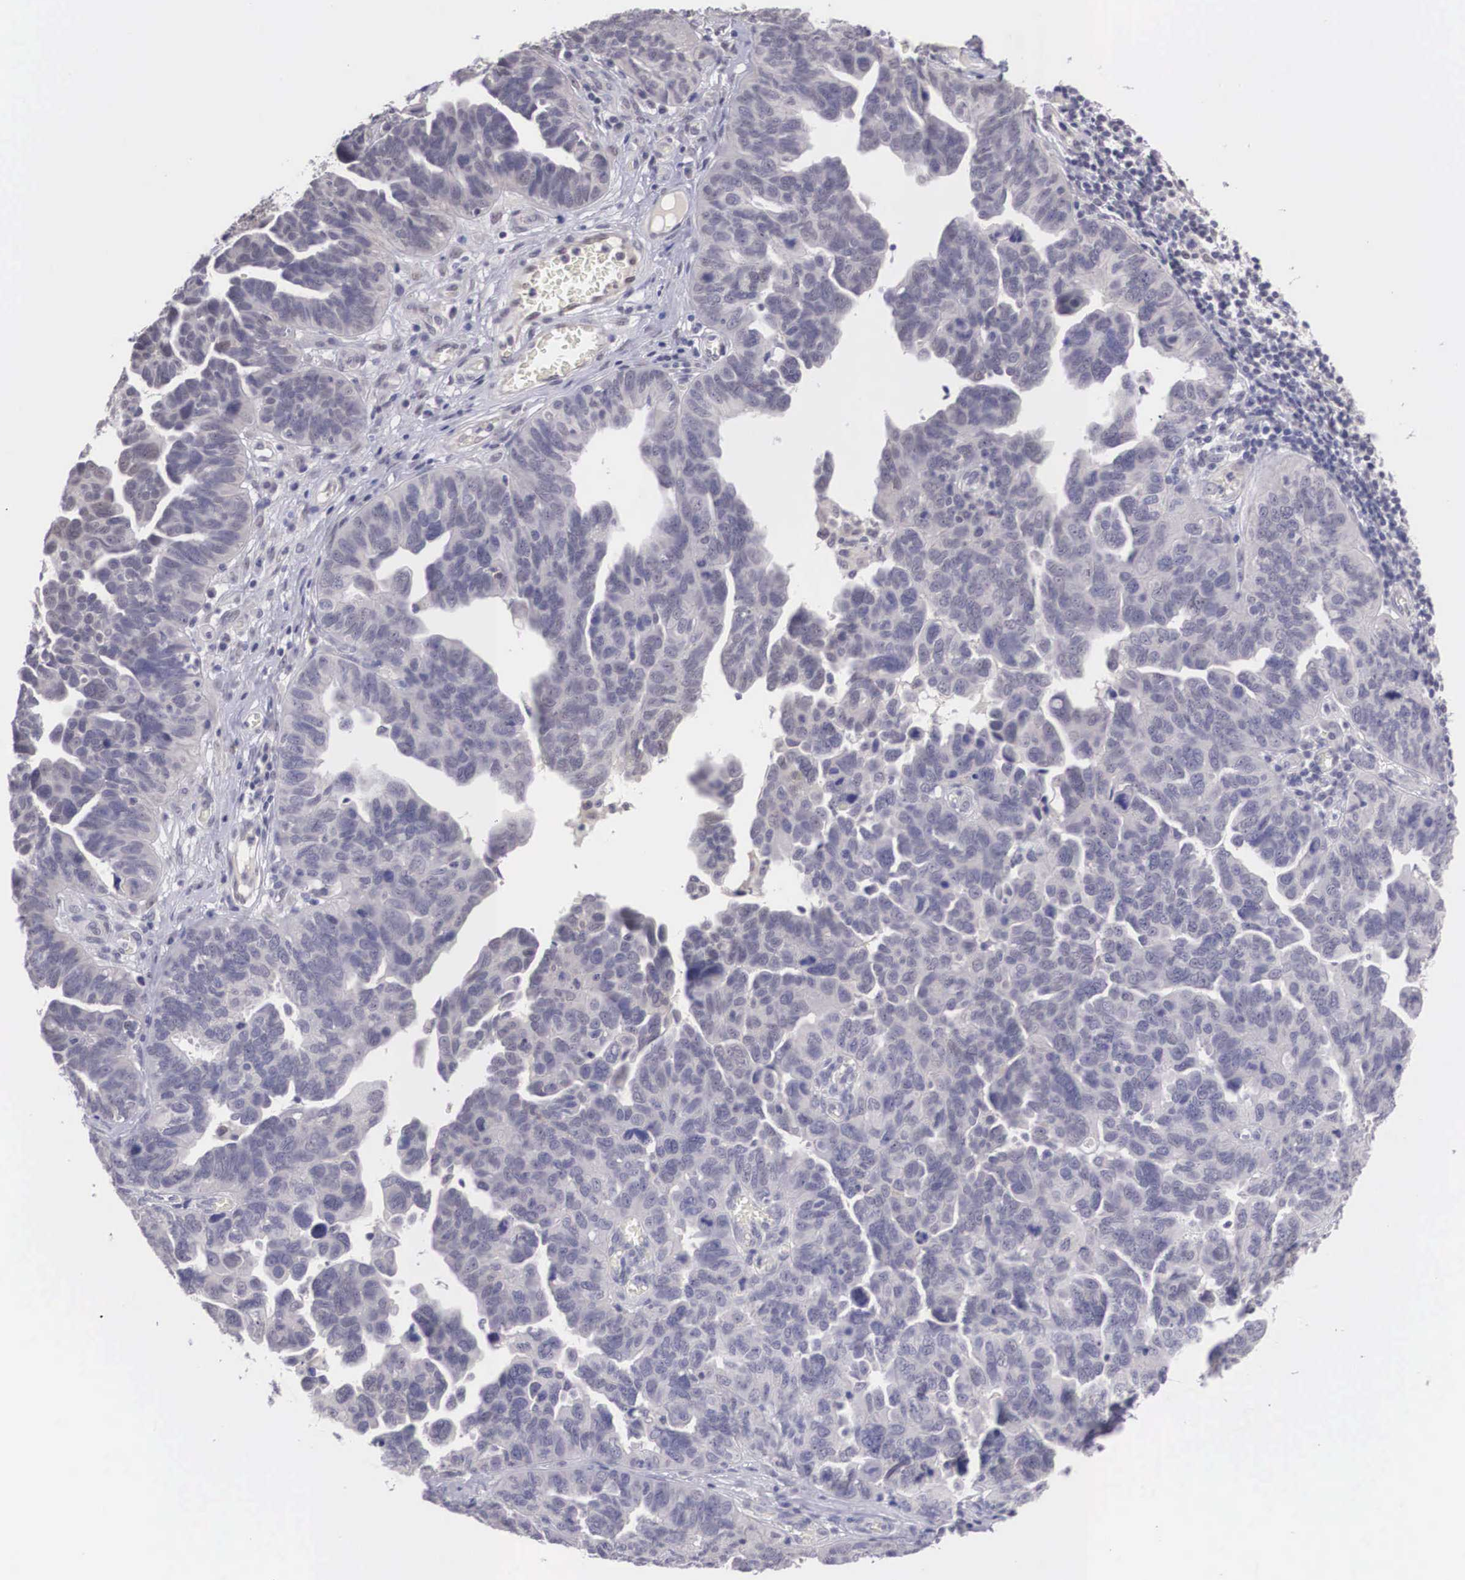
{"staining": {"intensity": "weak", "quantity": "<25%", "location": "cytoplasmic/membranous,nuclear"}, "tissue": "ovarian cancer", "cell_type": "Tumor cells", "image_type": "cancer", "snomed": [{"axis": "morphology", "description": "Cystadenocarcinoma, serous, NOS"}, {"axis": "topography", "description": "Ovary"}], "caption": "Tumor cells show no significant expression in ovarian cancer.", "gene": "NINL", "patient": {"sex": "female", "age": 64}}